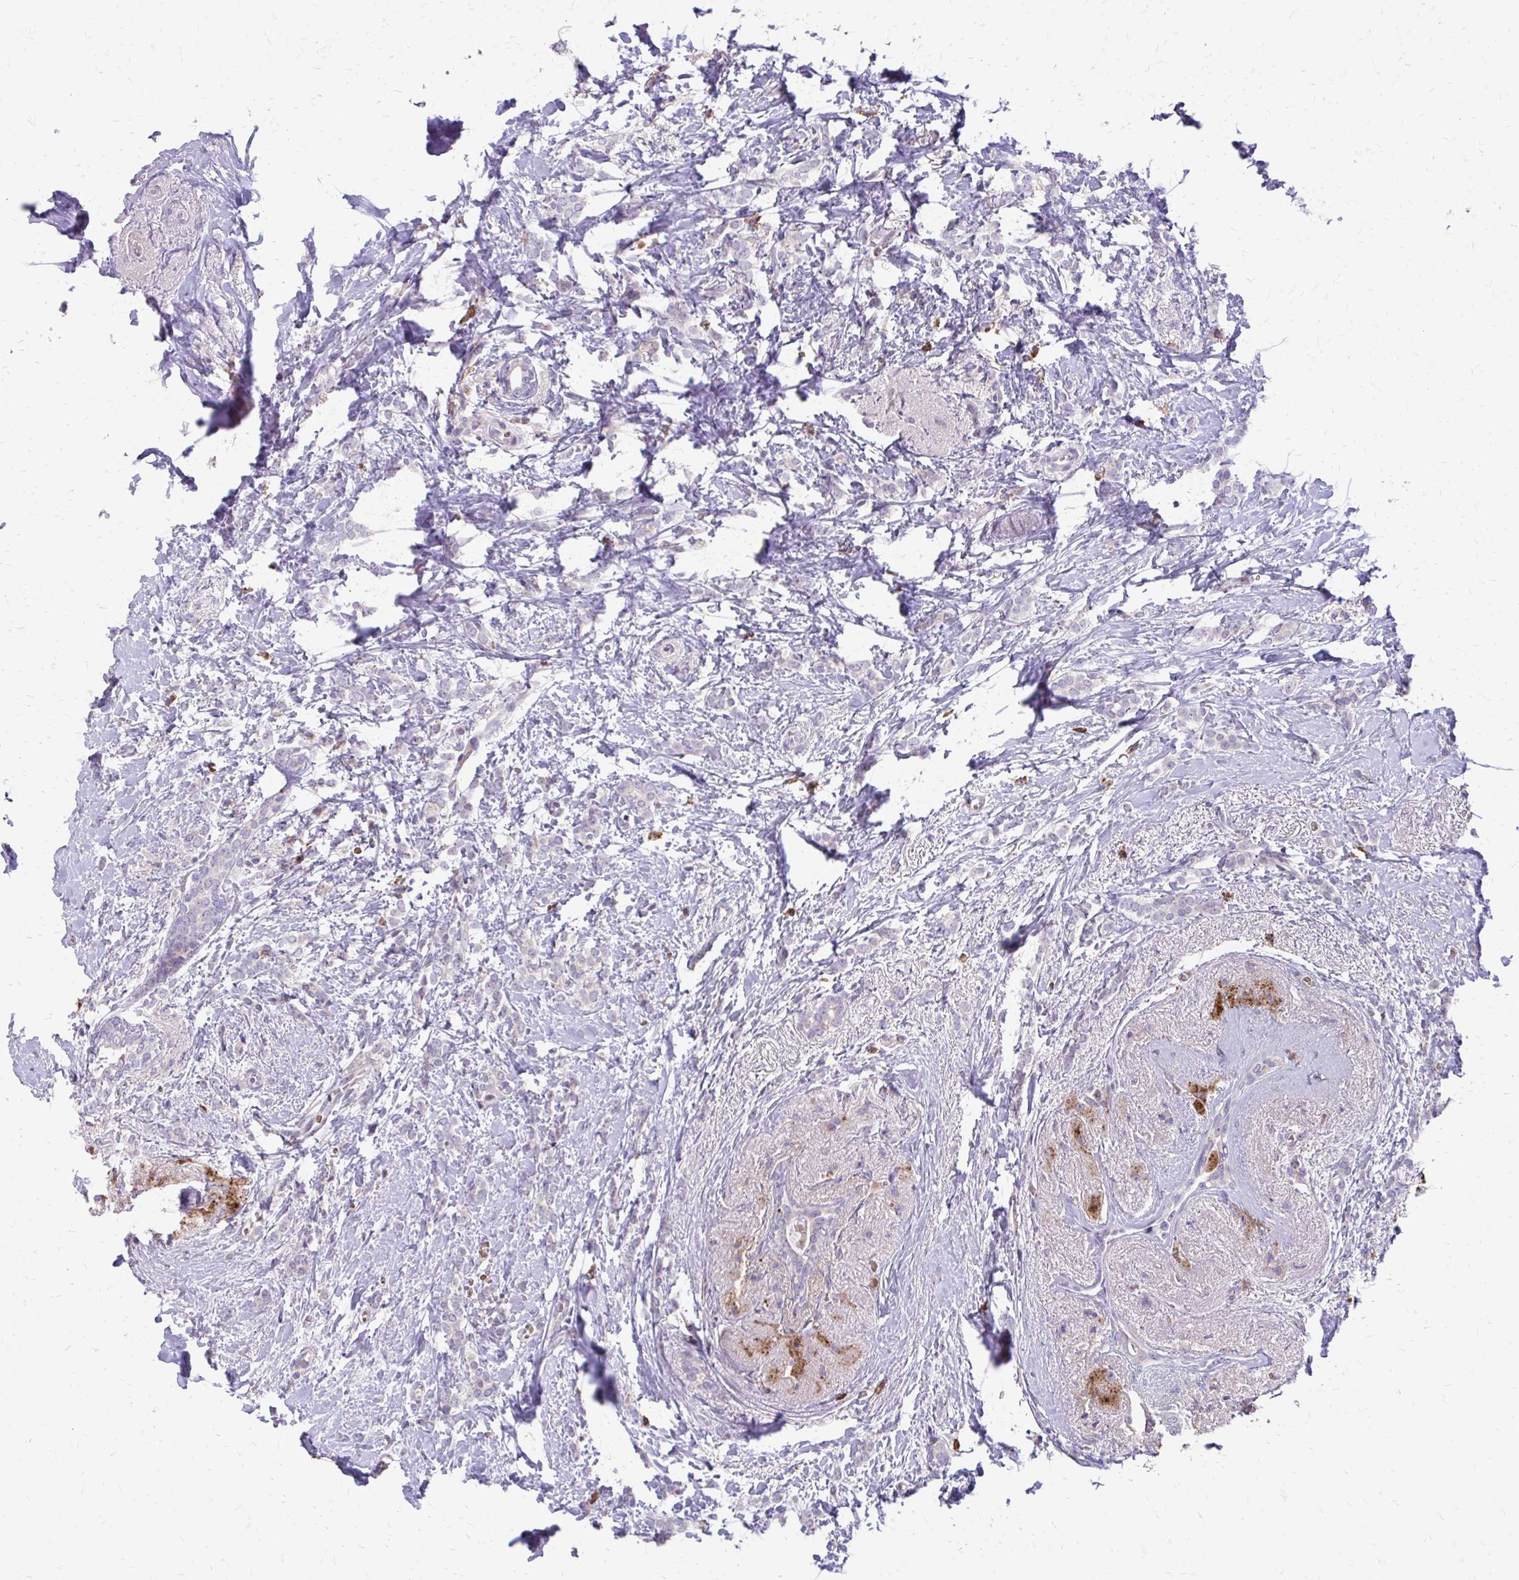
{"staining": {"intensity": "negative", "quantity": "none", "location": "none"}, "tissue": "breast cancer", "cell_type": "Tumor cells", "image_type": "cancer", "snomed": [{"axis": "morphology", "description": "Normal tissue, NOS"}, {"axis": "morphology", "description": "Duct carcinoma"}, {"axis": "topography", "description": "Breast"}], "caption": "Immunohistochemistry micrograph of neoplastic tissue: breast cancer stained with DAB (3,3'-diaminobenzidine) demonstrates no significant protein expression in tumor cells.", "gene": "FUNDC2", "patient": {"sex": "female", "age": 77}}